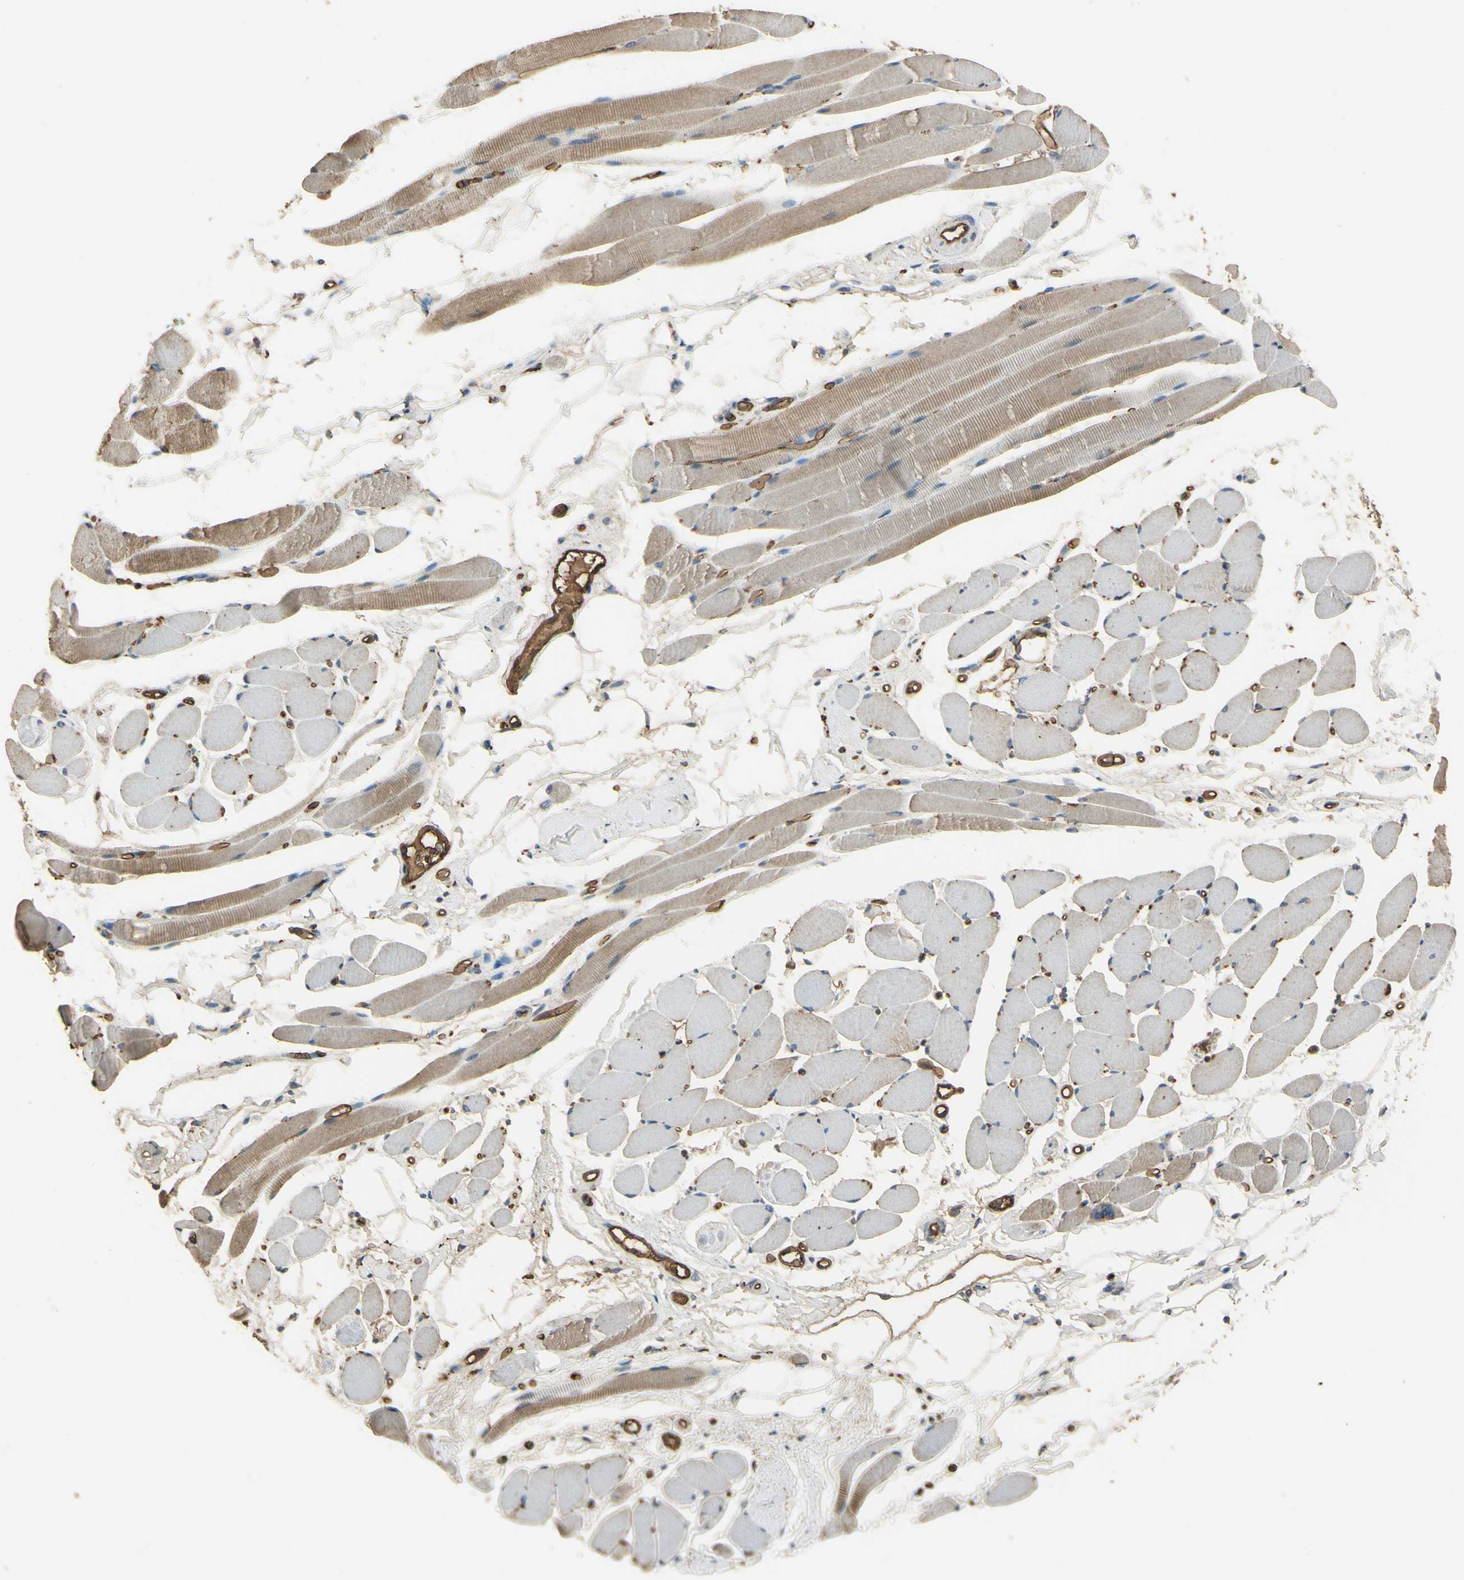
{"staining": {"intensity": "weak", "quantity": ">75%", "location": "cytoplasmic/membranous"}, "tissue": "skeletal muscle", "cell_type": "Myocytes", "image_type": "normal", "snomed": [{"axis": "morphology", "description": "Normal tissue, NOS"}, {"axis": "topography", "description": "Skeletal muscle"}, {"axis": "topography", "description": "Peripheral nerve tissue"}], "caption": "Immunohistochemistry (IHC) of benign skeletal muscle reveals low levels of weak cytoplasmic/membranous staining in about >75% of myocytes.", "gene": "ANGPTL1", "patient": {"sex": "female", "age": 84}}